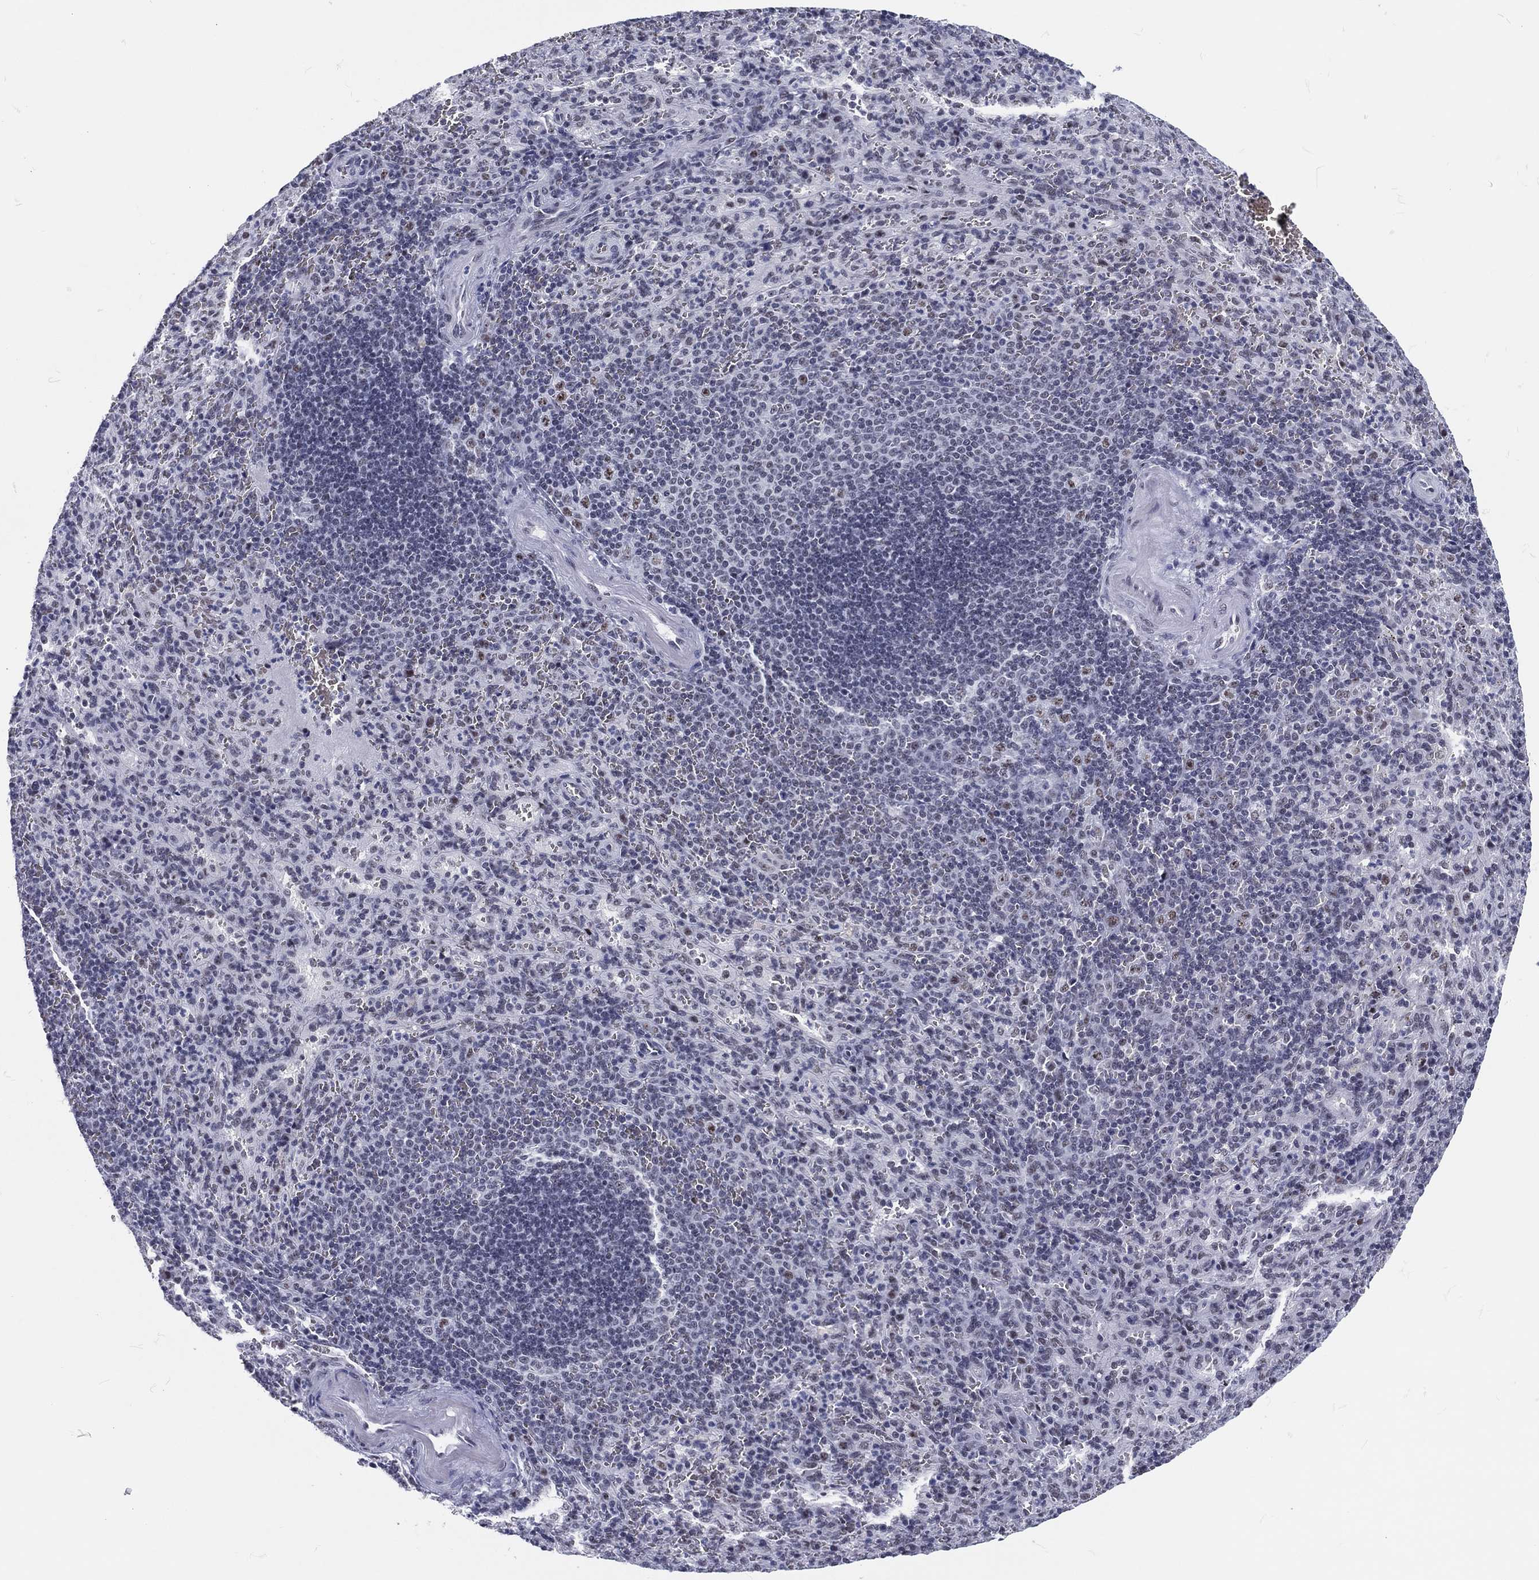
{"staining": {"intensity": "negative", "quantity": "none", "location": "none"}, "tissue": "spleen", "cell_type": "Cells in red pulp", "image_type": "normal", "snomed": [{"axis": "morphology", "description": "Normal tissue, NOS"}, {"axis": "topography", "description": "Spleen"}], "caption": "Immunohistochemistry (IHC) of unremarkable spleen displays no staining in cells in red pulp. (Stains: DAB IHC with hematoxylin counter stain, Microscopy: brightfield microscopy at high magnification).", "gene": "MAPK8IP1", "patient": {"sex": "male", "age": 57}}